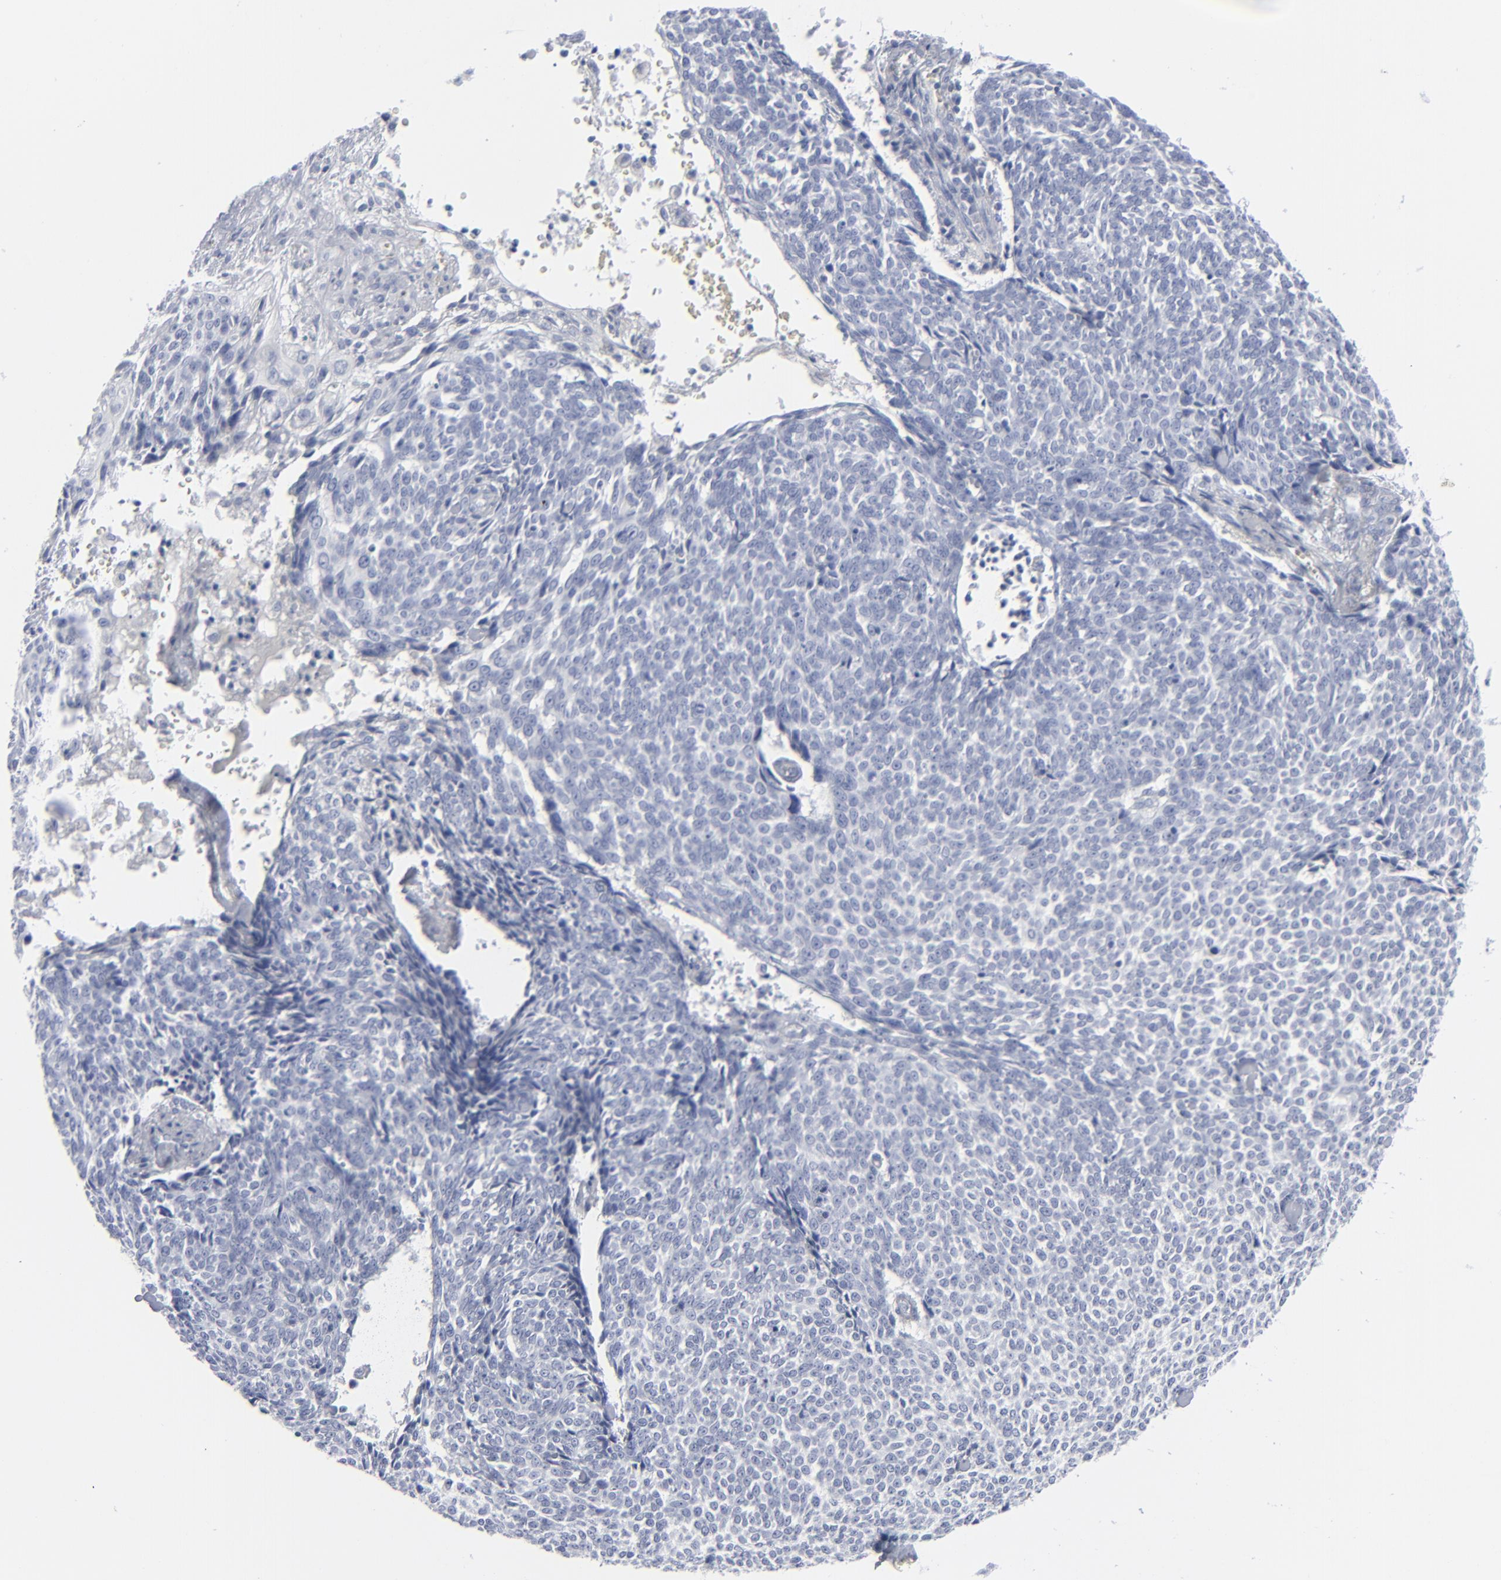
{"staining": {"intensity": "negative", "quantity": "none", "location": "none"}, "tissue": "skin cancer", "cell_type": "Tumor cells", "image_type": "cancer", "snomed": [{"axis": "morphology", "description": "Basal cell carcinoma"}, {"axis": "topography", "description": "Skin"}], "caption": "Basal cell carcinoma (skin) was stained to show a protein in brown. There is no significant expression in tumor cells.", "gene": "MSLN", "patient": {"sex": "female", "age": 89}}